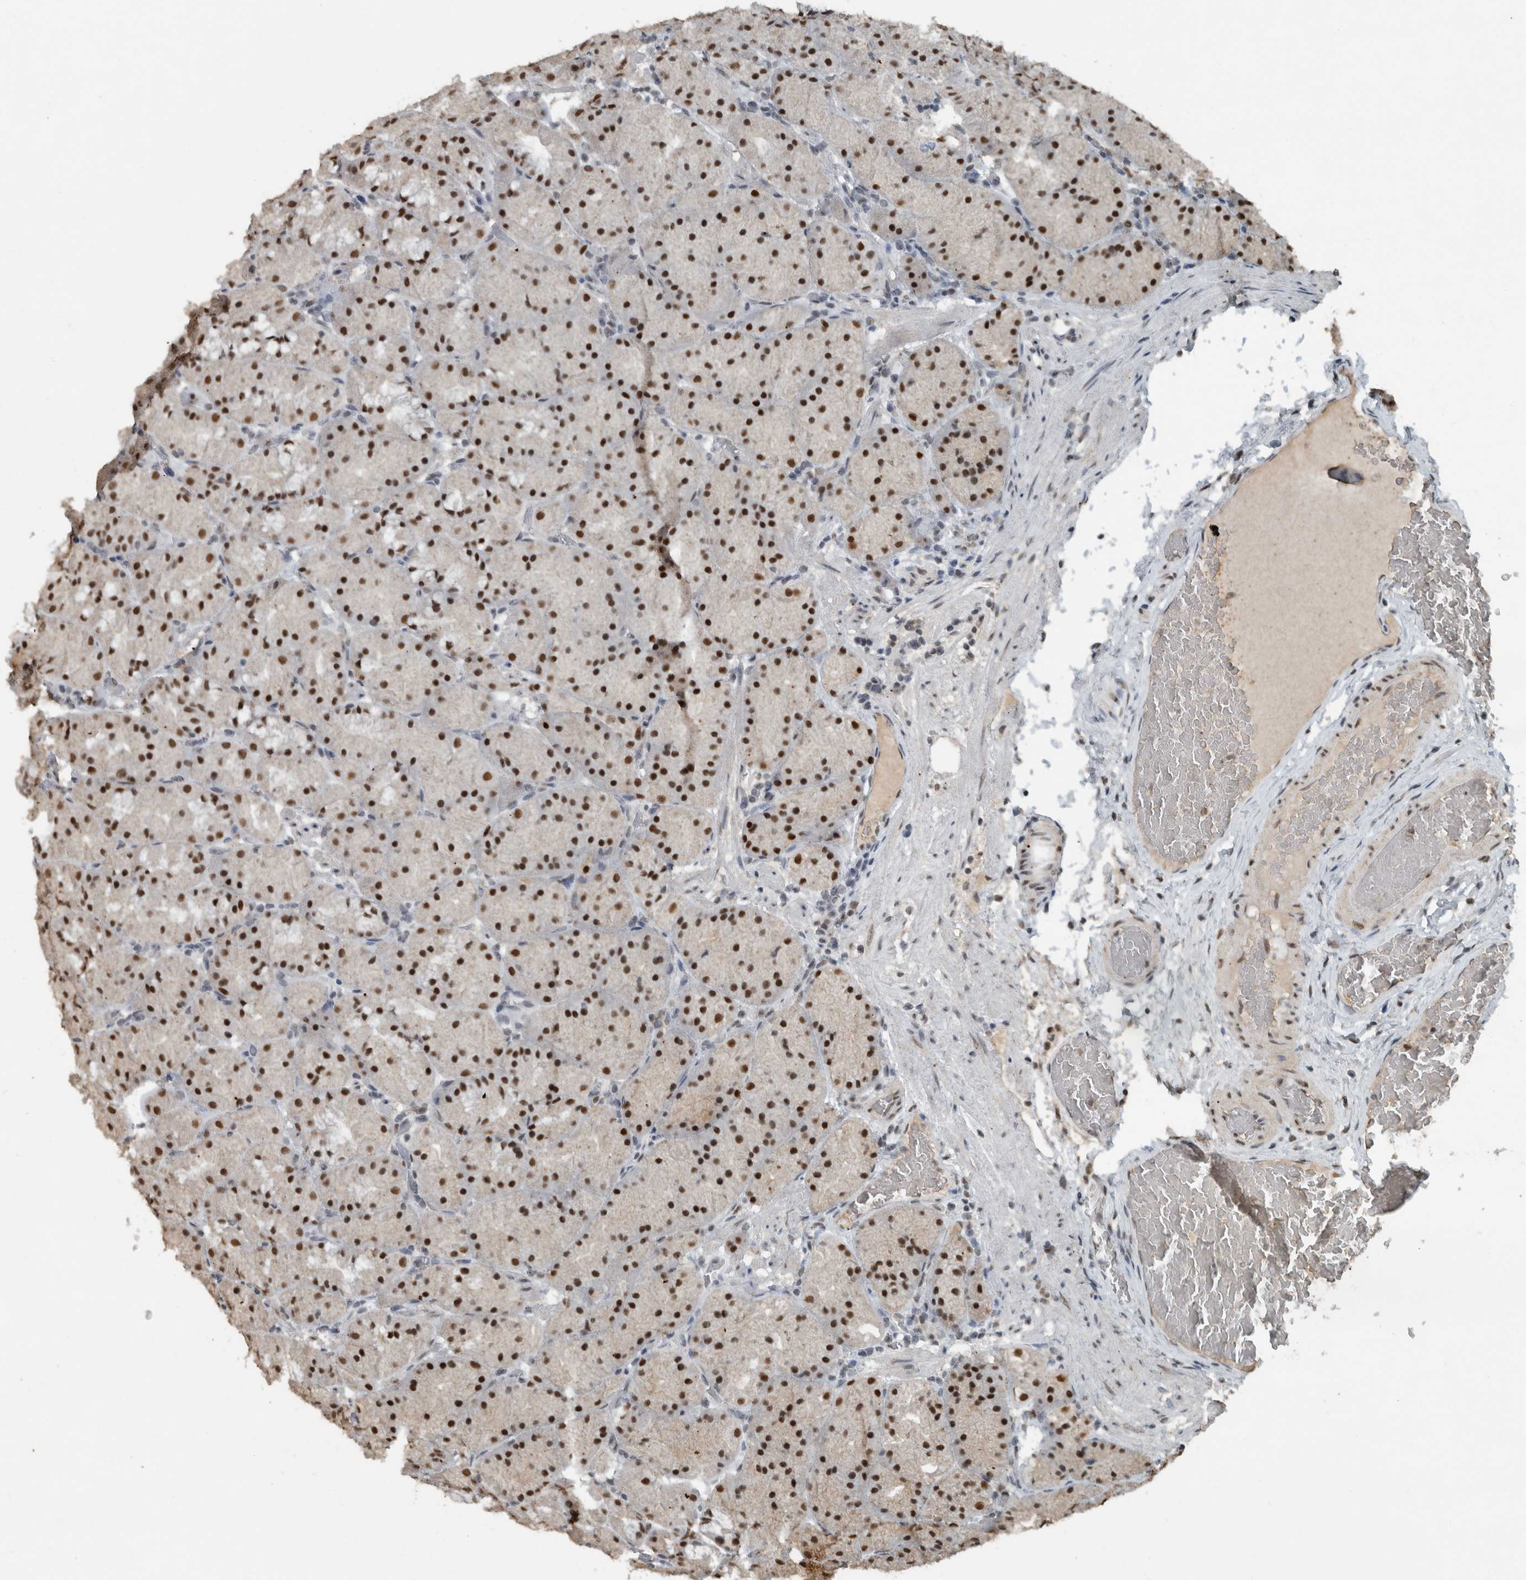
{"staining": {"intensity": "strong", "quantity": ">75%", "location": "nuclear"}, "tissue": "stomach", "cell_type": "Glandular cells", "image_type": "normal", "snomed": [{"axis": "morphology", "description": "Normal tissue, NOS"}, {"axis": "topography", "description": "Stomach, upper"}, {"axis": "topography", "description": "Stomach"}], "caption": "Stomach stained with immunohistochemistry (IHC) demonstrates strong nuclear expression in approximately >75% of glandular cells.", "gene": "ZNF24", "patient": {"sex": "male", "age": 48}}